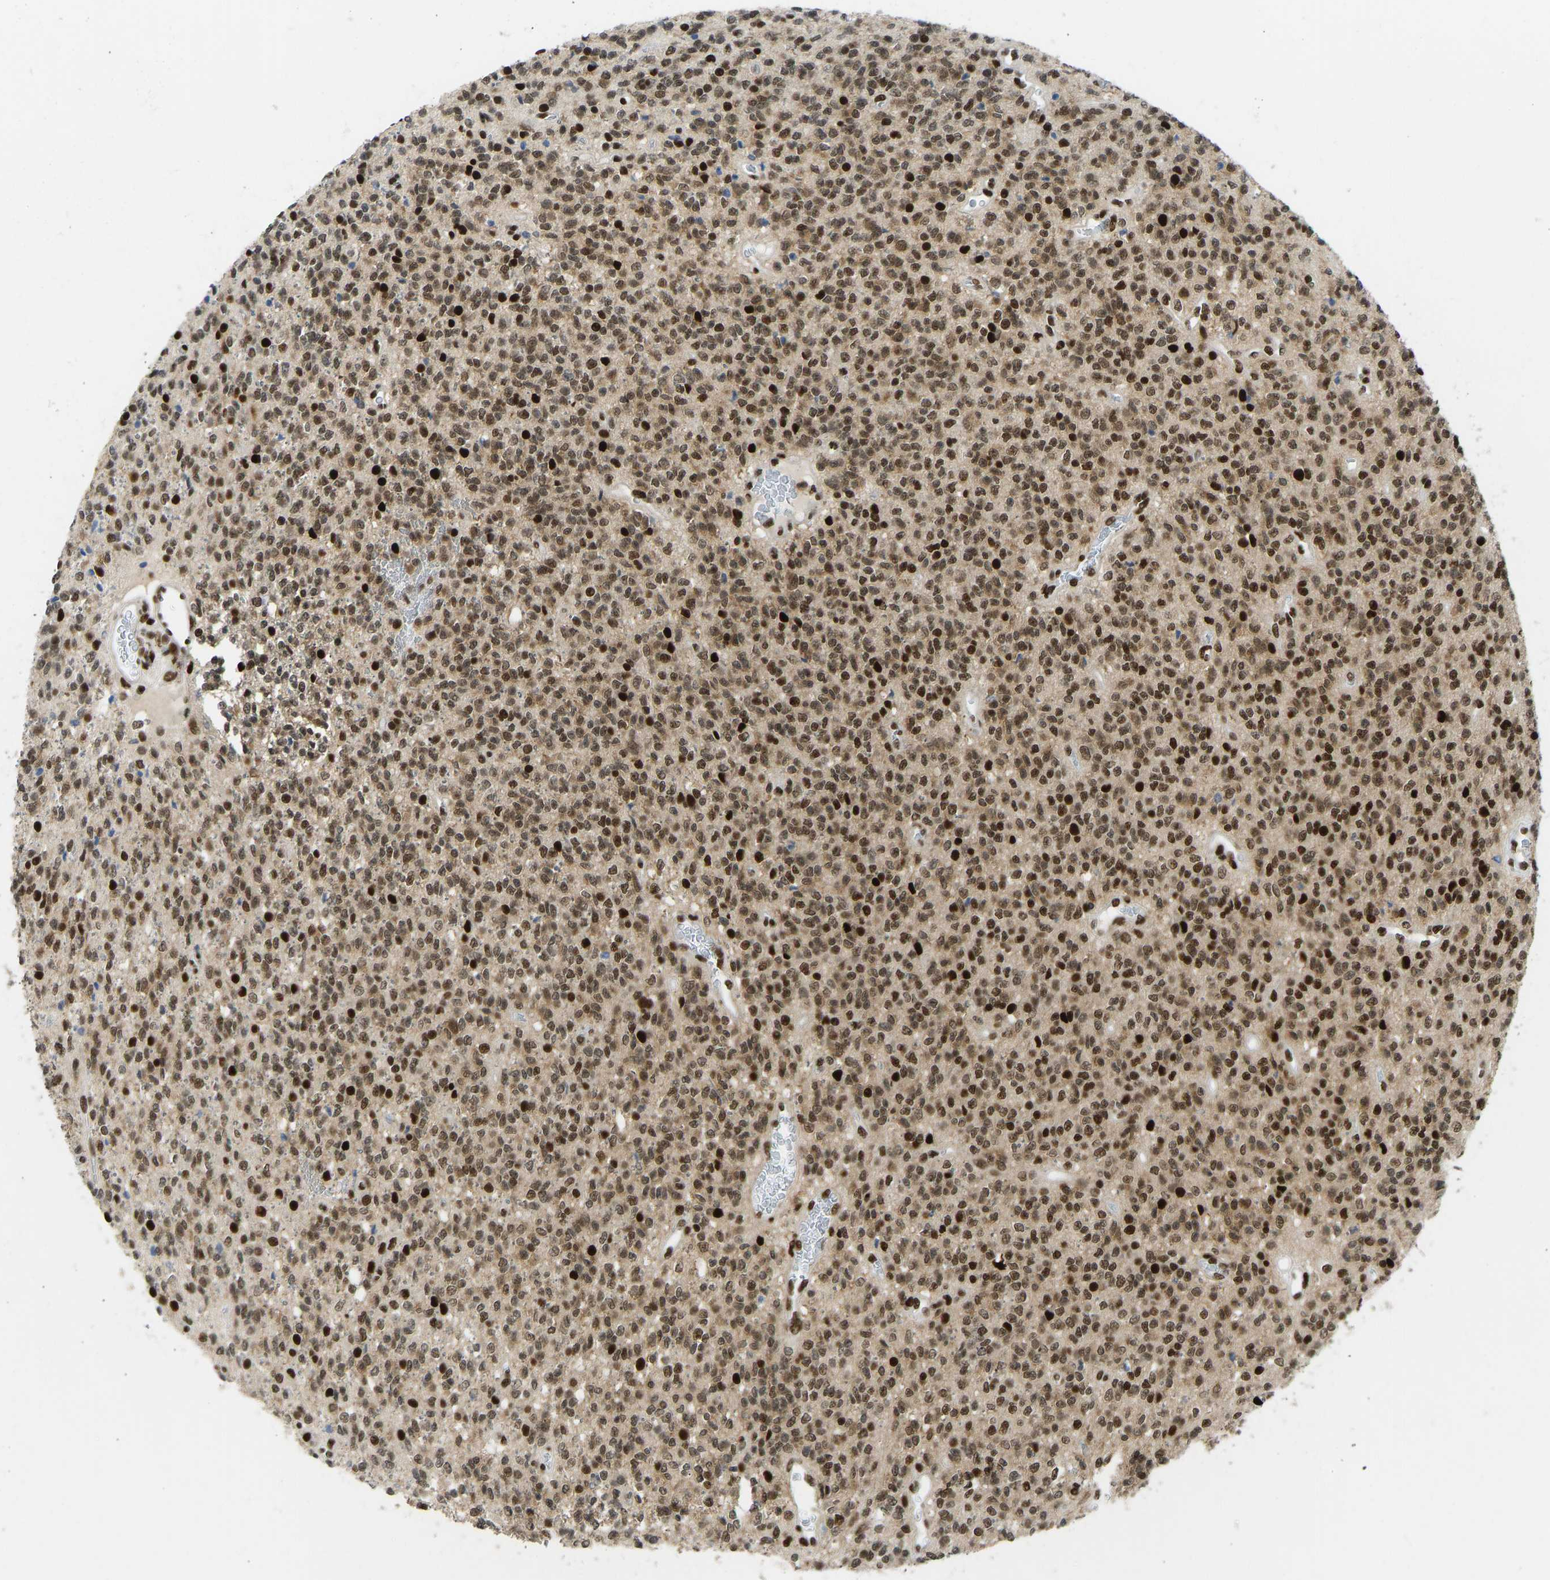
{"staining": {"intensity": "strong", "quantity": ">75%", "location": "nuclear"}, "tissue": "glioma", "cell_type": "Tumor cells", "image_type": "cancer", "snomed": [{"axis": "morphology", "description": "Glioma, malignant, High grade"}, {"axis": "topography", "description": "Brain"}], "caption": "A high-resolution image shows immunohistochemistry (IHC) staining of glioma, which shows strong nuclear expression in approximately >75% of tumor cells. (Stains: DAB (3,3'-diaminobenzidine) in brown, nuclei in blue, Microscopy: brightfield microscopy at high magnification).", "gene": "FOXK1", "patient": {"sex": "male", "age": 34}}